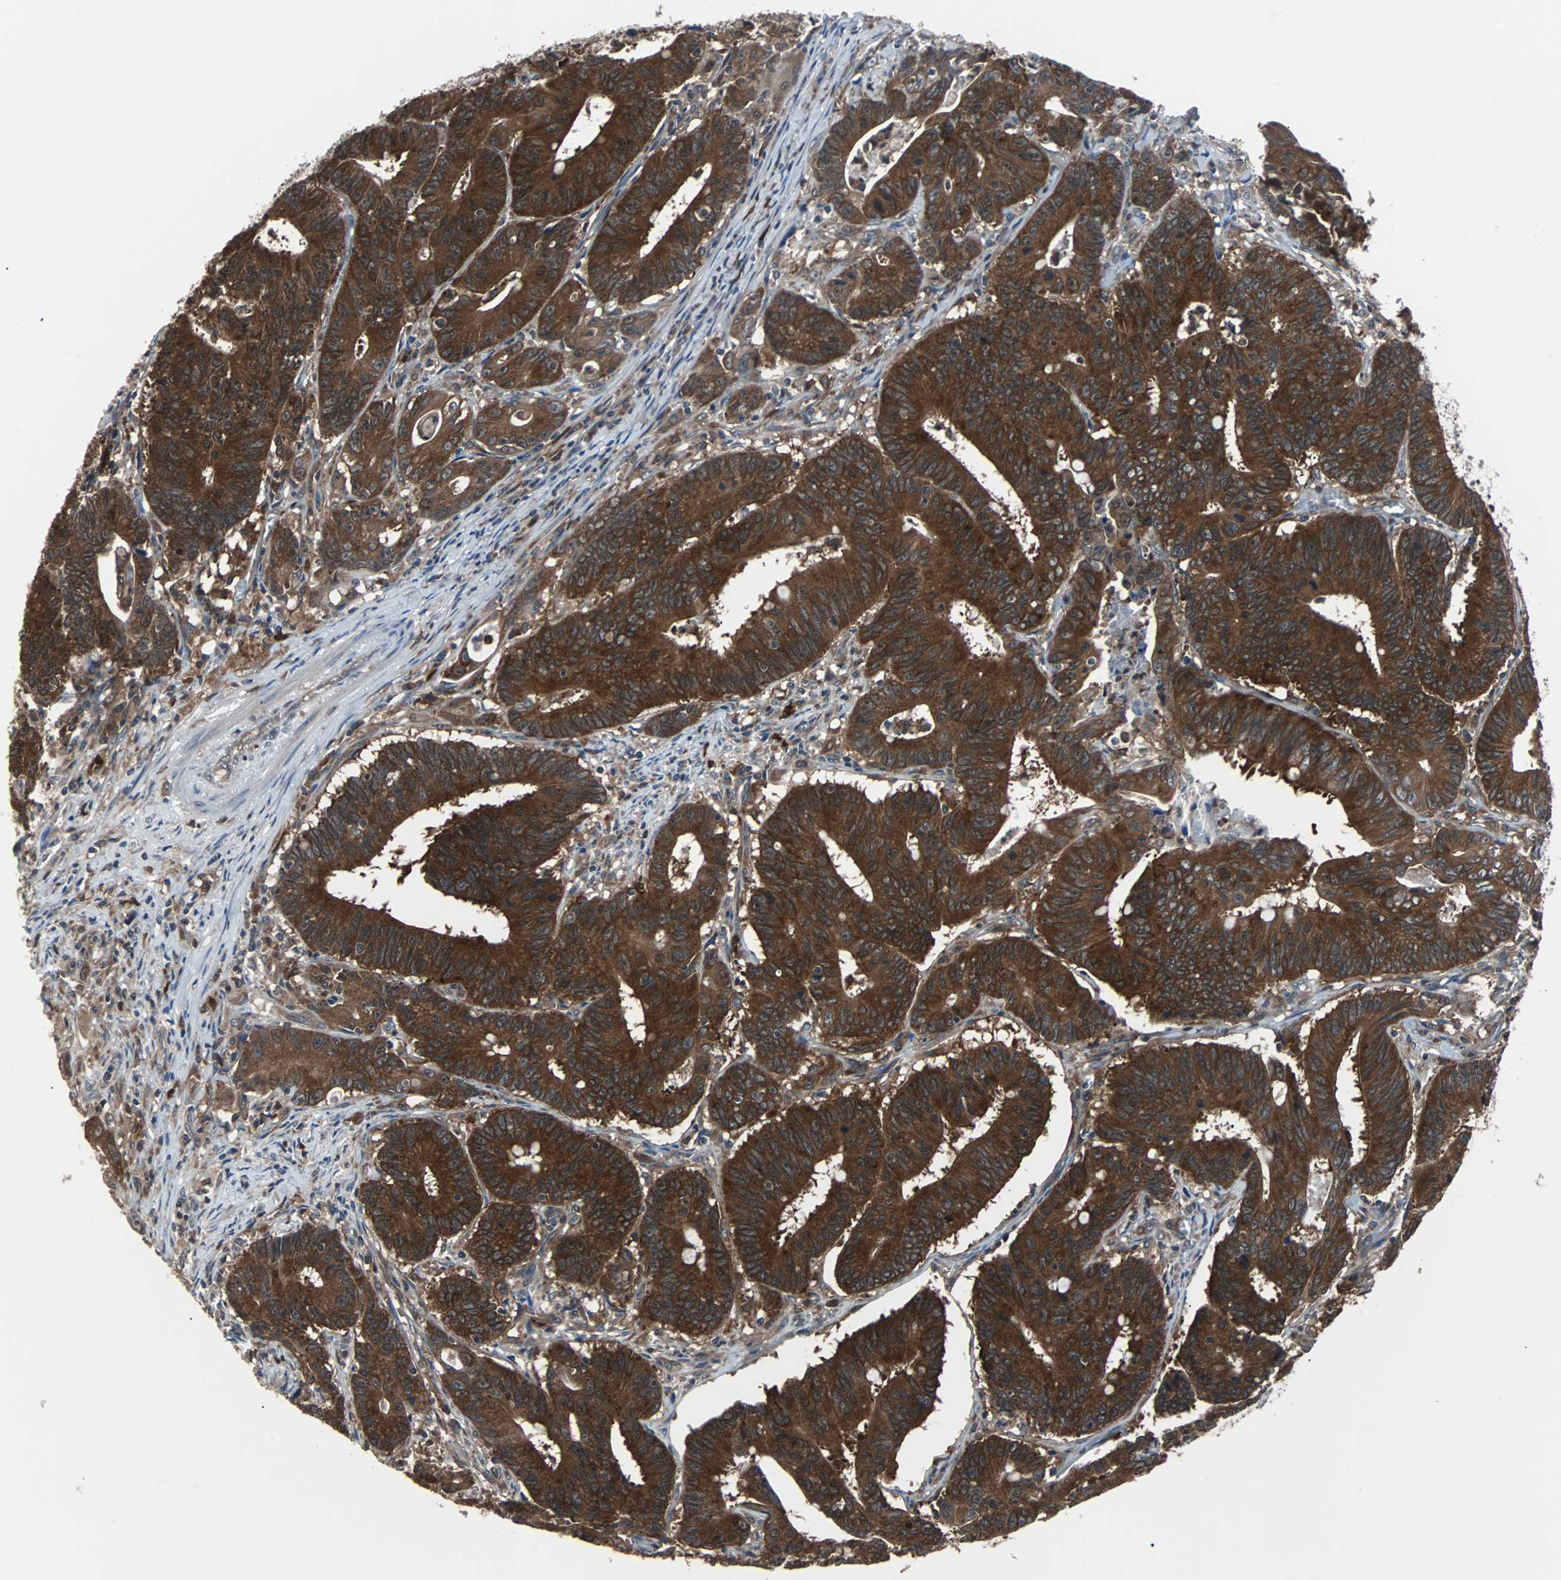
{"staining": {"intensity": "strong", "quantity": ">75%", "location": "cytoplasmic/membranous"}, "tissue": "colorectal cancer", "cell_type": "Tumor cells", "image_type": "cancer", "snomed": [{"axis": "morphology", "description": "Adenocarcinoma, NOS"}, {"axis": "topography", "description": "Colon"}], "caption": "Brown immunohistochemical staining in colorectal adenocarcinoma reveals strong cytoplasmic/membranous expression in approximately >75% of tumor cells.", "gene": "PAK1", "patient": {"sex": "male", "age": 45}}